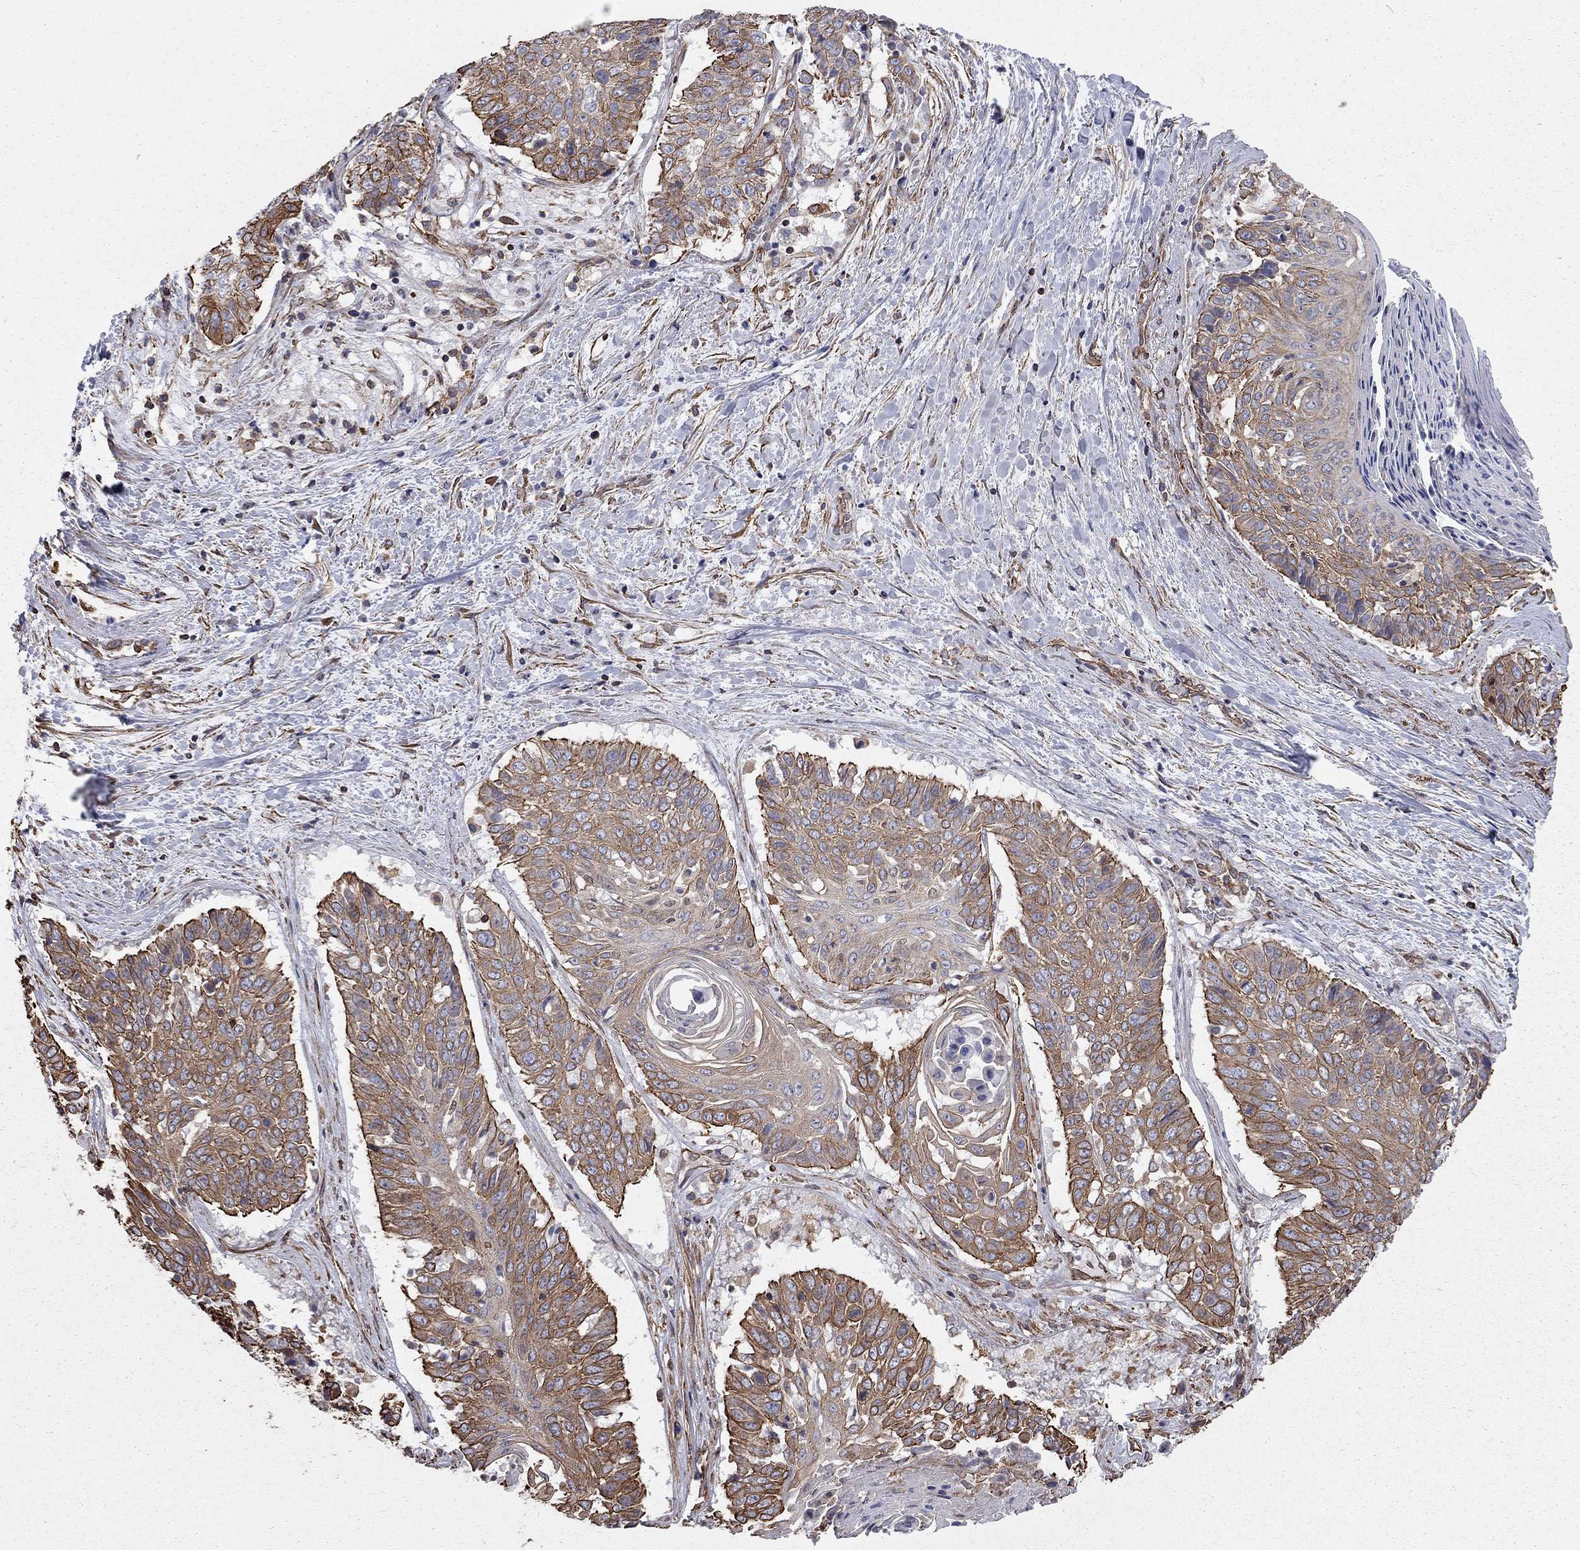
{"staining": {"intensity": "strong", "quantity": "<25%", "location": "cytoplasmic/membranous"}, "tissue": "lung cancer", "cell_type": "Tumor cells", "image_type": "cancer", "snomed": [{"axis": "morphology", "description": "Squamous cell carcinoma, NOS"}, {"axis": "topography", "description": "Lung"}], "caption": "Human squamous cell carcinoma (lung) stained with a protein marker reveals strong staining in tumor cells.", "gene": "BICDL2", "patient": {"sex": "male", "age": 64}}